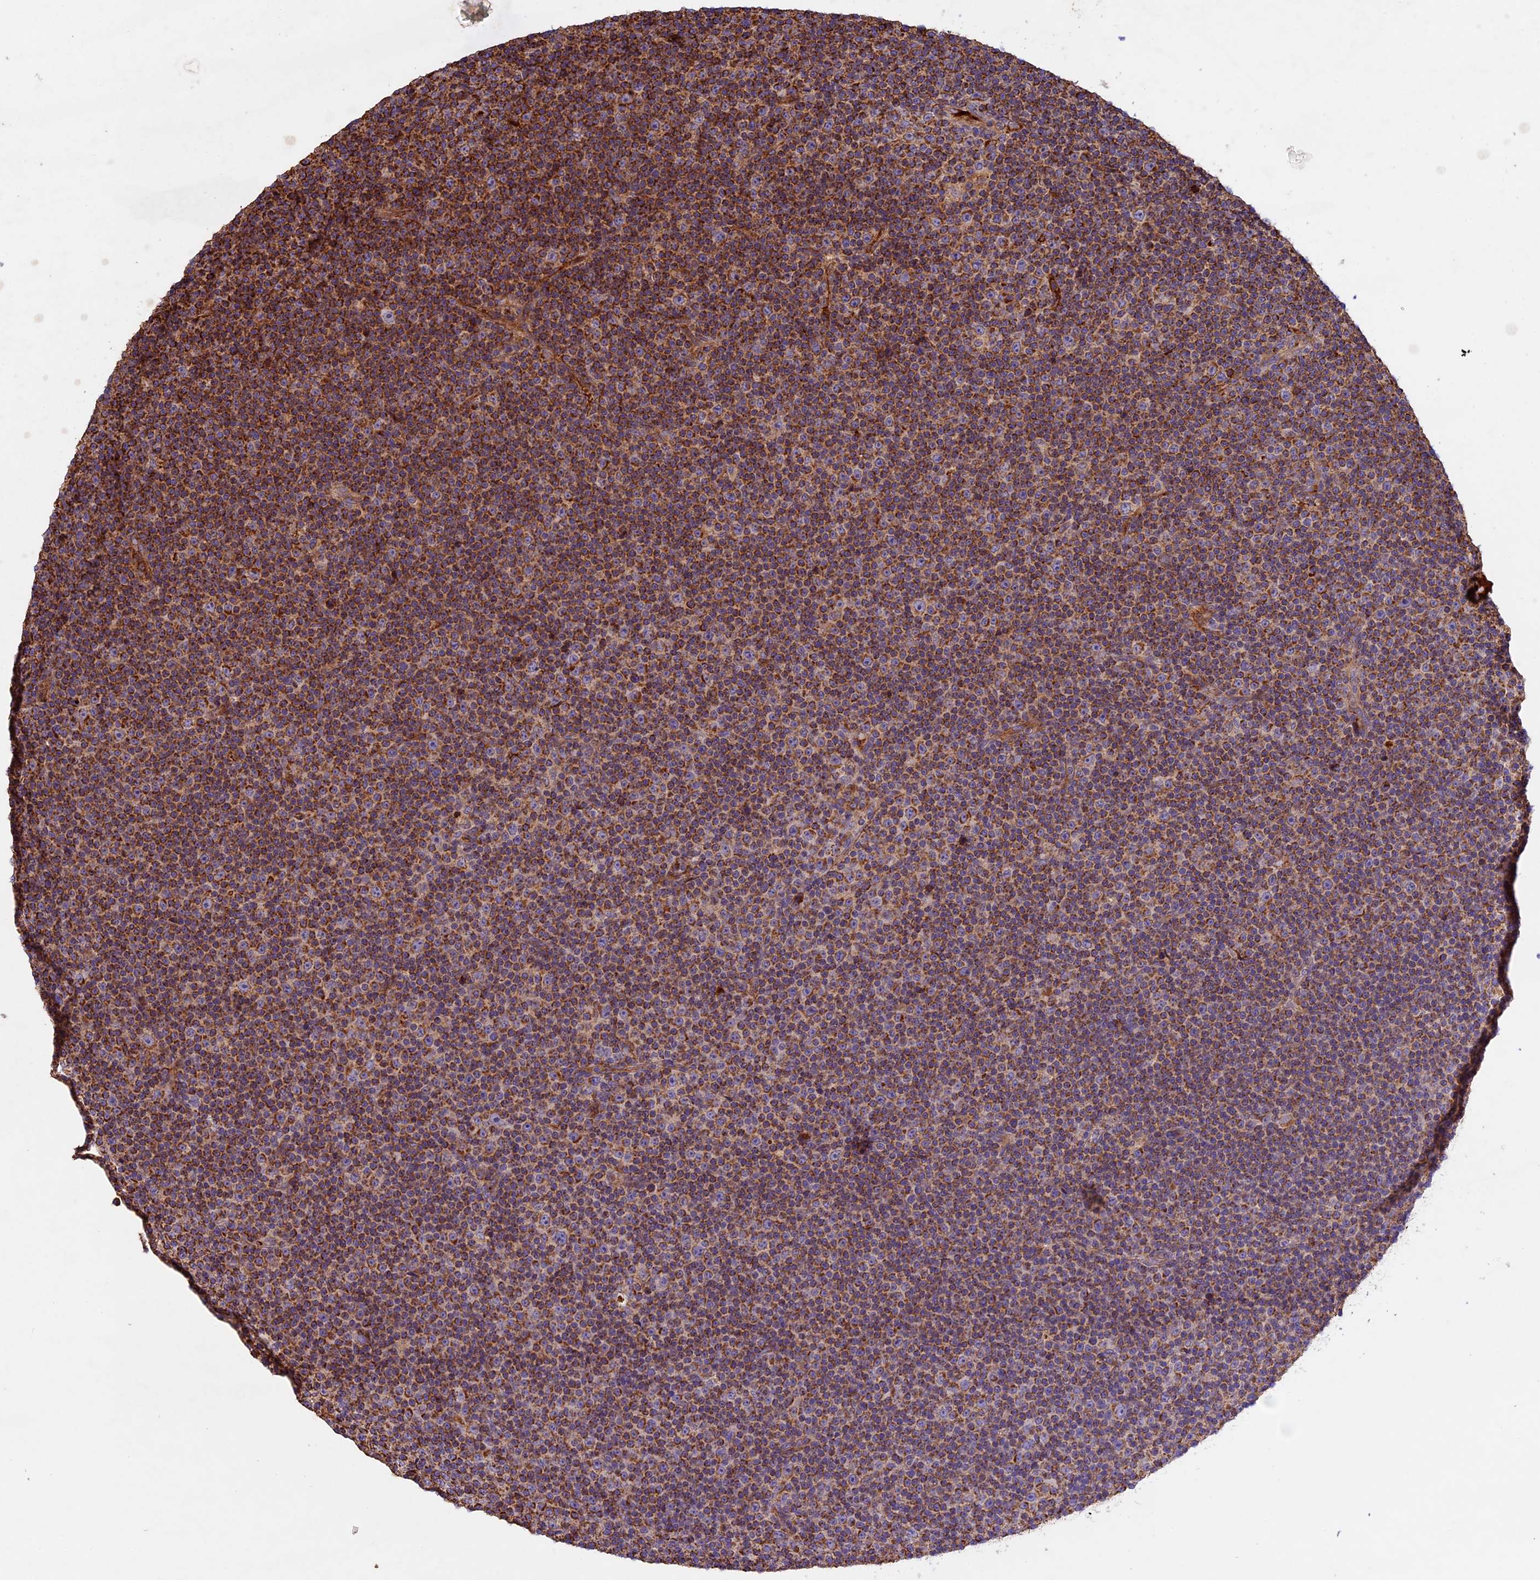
{"staining": {"intensity": "strong", "quantity": ">75%", "location": "cytoplasmic/membranous"}, "tissue": "lymphoma", "cell_type": "Tumor cells", "image_type": "cancer", "snomed": [{"axis": "morphology", "description": "Malignant lymphoma, non-Hodgkin's type, Low grade"}, {"axis": "topography", "description": "Lymph node"}], "caption": "This image exhibits IHC staining of human lymphoma, with high strong cytoplasmic/membranous expression in about >75% of tumor cells.", "gene": "OCEL1", "patient": {"sex": "female", "age": 67}}